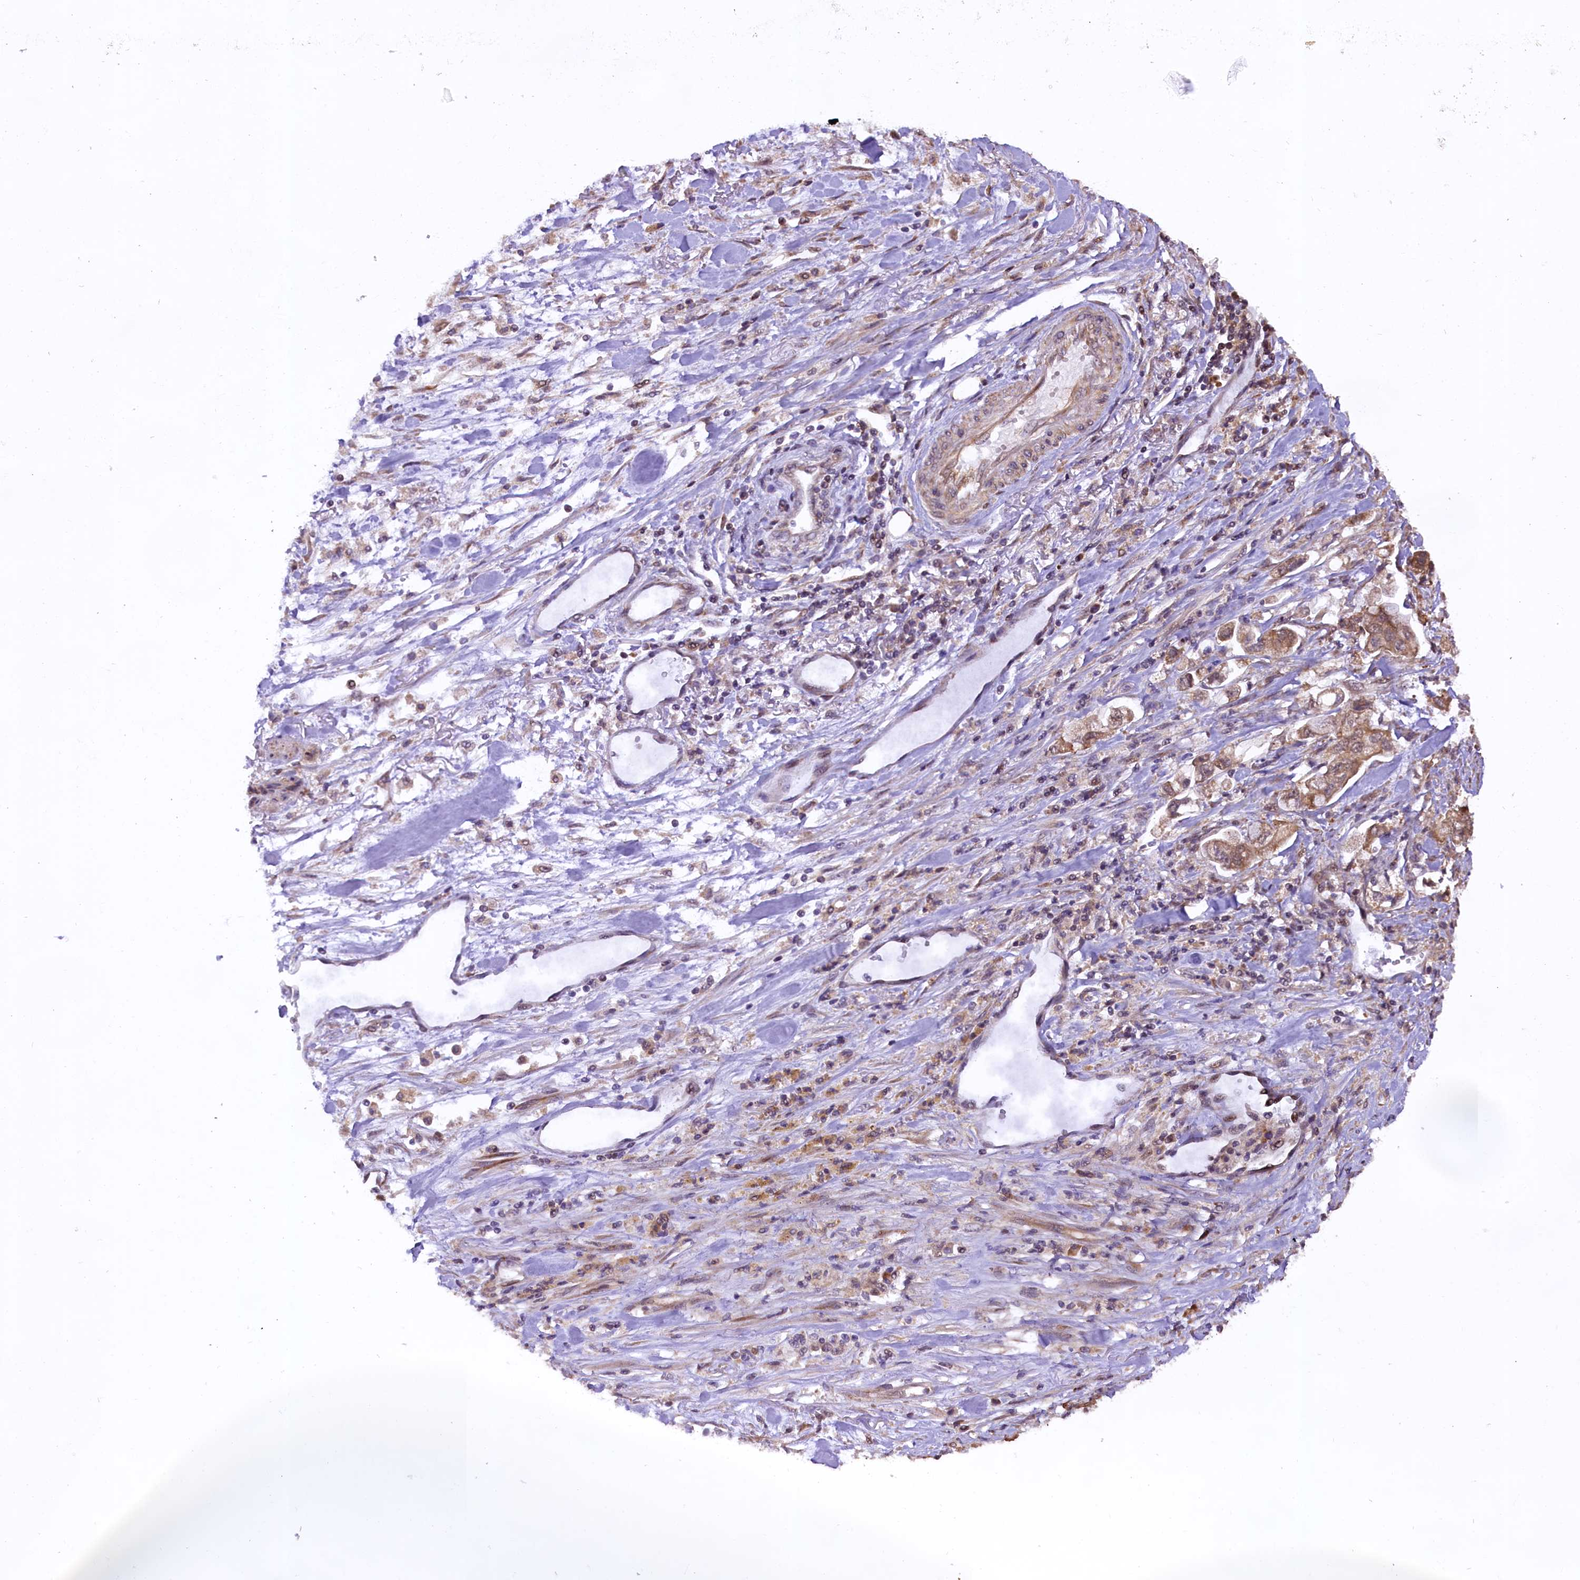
{"staining": {"intensity": "moderate", "quantity": ">75%", "location": "cytoplasmic/membranous"}, "tissue": "stomach cancer", "cell_type": "Tumor cells", "image_type": "cancer", "snomed": [{"axis": "morphology", "description": "Adenocarcinoma, NOS"}, {"axis": "topography", "description": "Stomach"}], "caption": "Stomach cancer tissue demonstrates moderate cytoplasmic/membranous positivity in approximately >75% of tumor cells (brown staining indicates protein expression, while blue staining denotes nuclei).", "gene": "DOHH", "patient": {"sex": "male", "age": 62}}